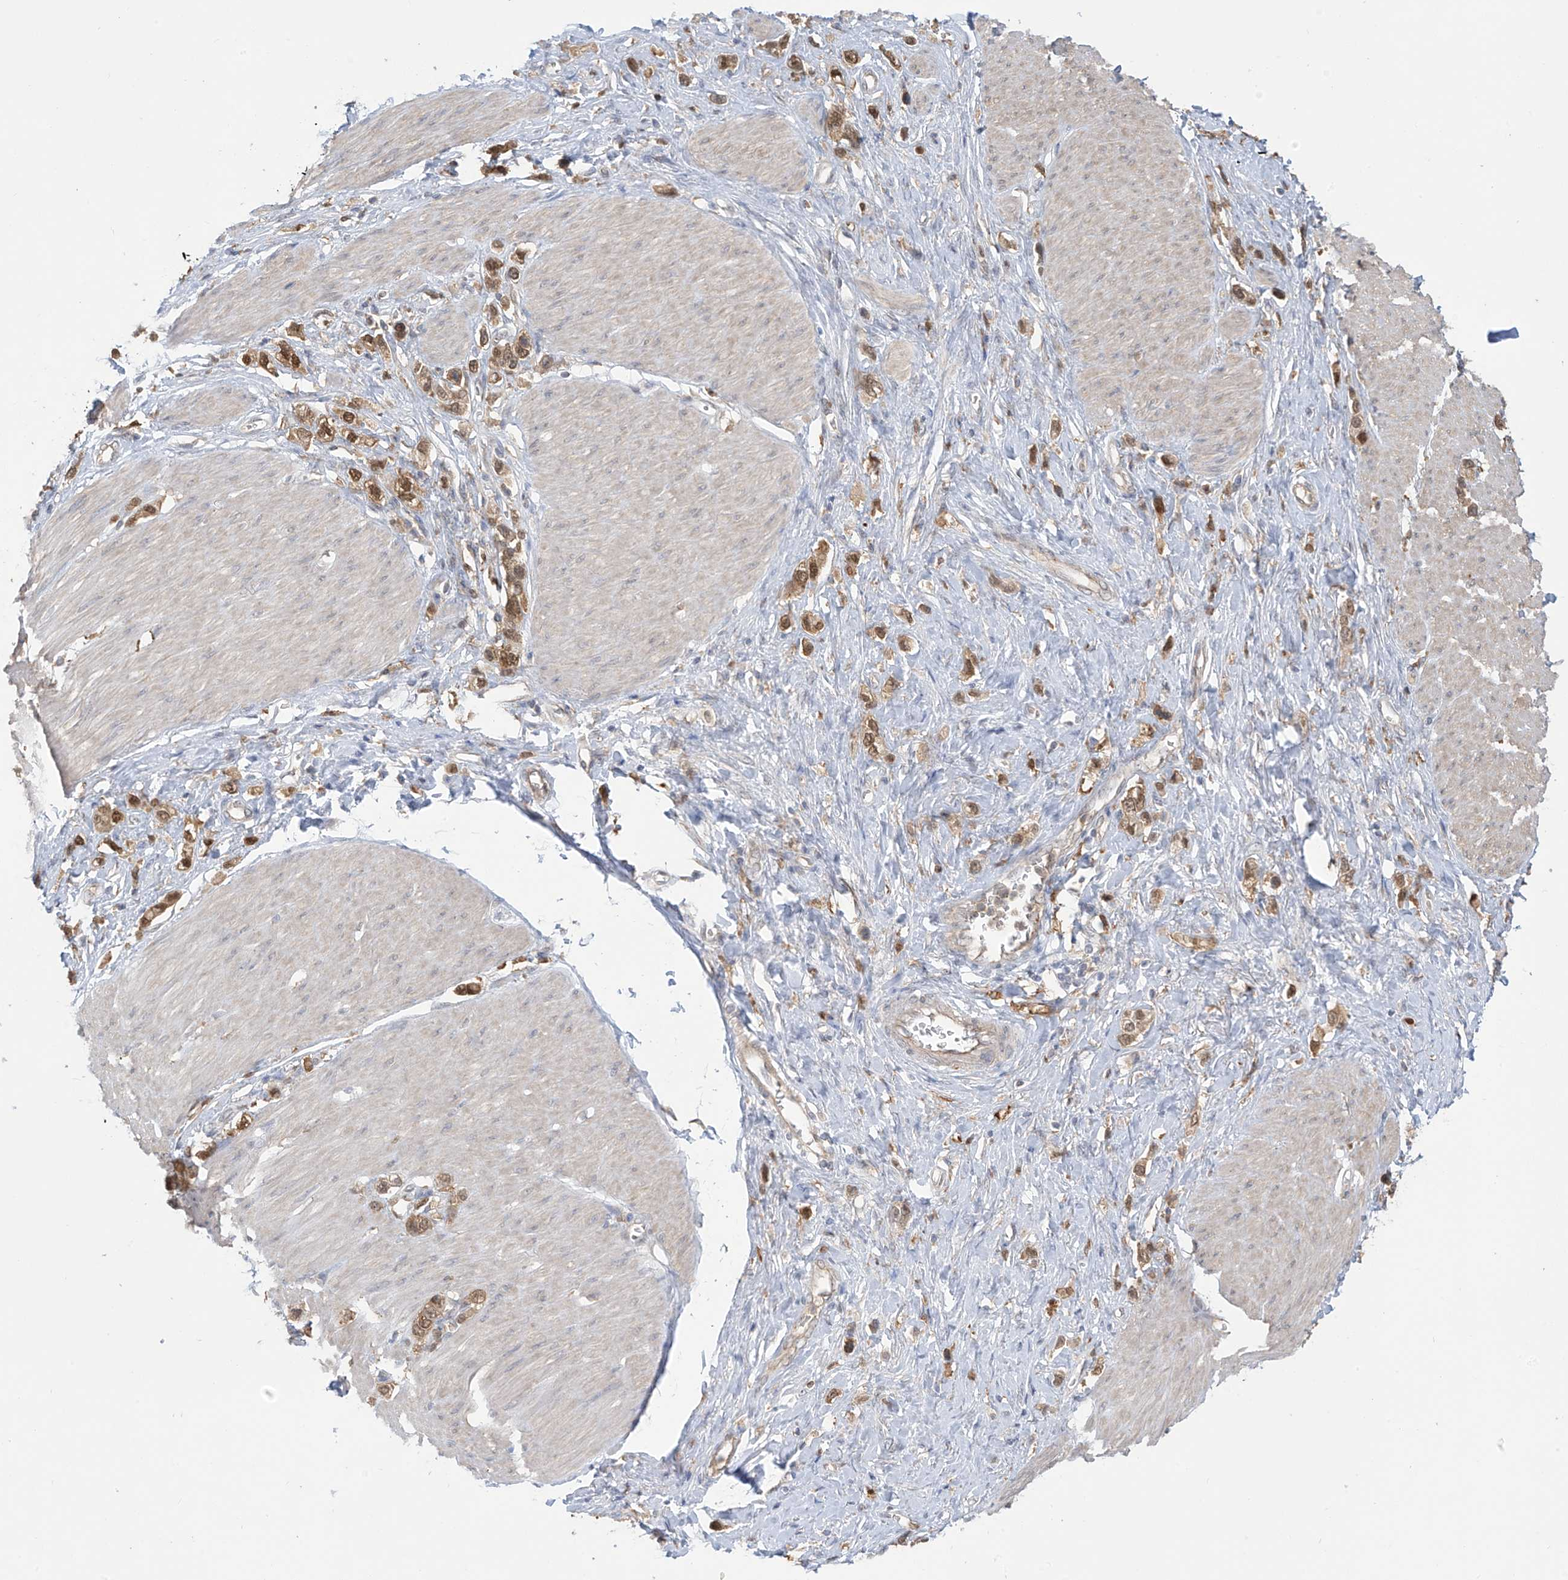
{"staining": {"intensity": "strong", "quantity": ">75%", "location": "cytoplasmic/membranous,nuclear"}, "tissue": "stomach cancer", "cell_type": "Tumor cells", "image_type": "cancer", "snomed": [{"axis": "morphology", "description": "Normal tissue, NOS"}, {"axis": "morphology", "description": "Adenocarcinoma, NOS"}, {"axis": "topography", "description": "Stomach, upper"}, {"axis": "topography", "description": "Stomach"}], "caption": "The micrograph displays immunohistochemical staining of stomach cancer. There is strong cytoplasmic/membranous and nuclear staining is present in about >75% of tumor cells. (Brightfield microscopy of DAB IHC at high magnification).", "gene": "IDH1", "patient": {"sex": "female", "age": 65}}